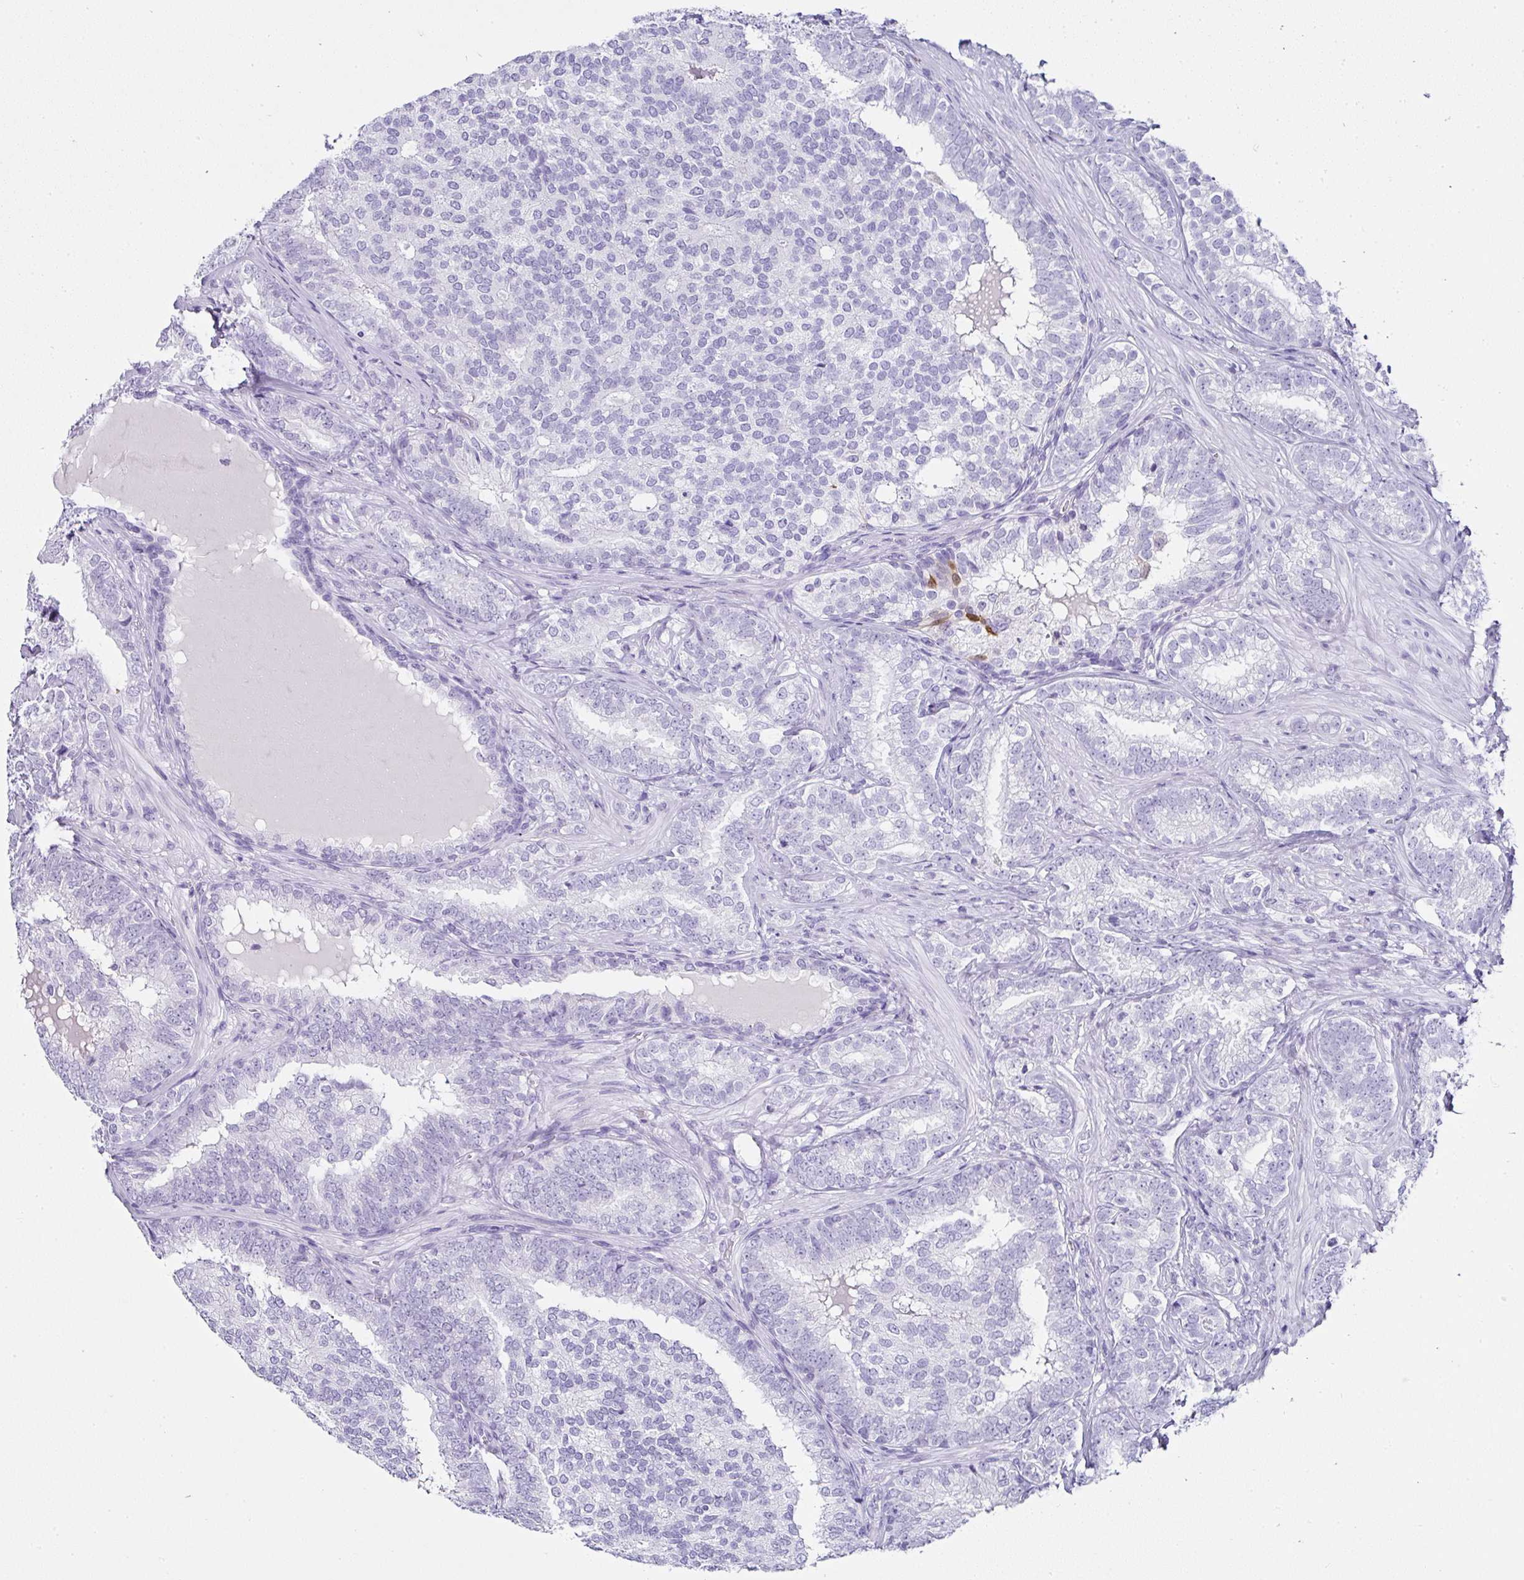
{"staining": {"intensity": "negative", "quantity": "none", "location": "none"}, "tissue": "prostate cancer", "cell_type": "Tumor cells", "image_type": "cancer", "snomed": [{"axis": "morphology", "description": "Adenocarcinoma, High grade"}, {"axis": "topography", "description": "Prostate"}], "caption": "A photomicrograph of human prostate cancer is negative for staining in tumor cells. (DAB immunohistochemistry (IHC) with hematoxylin counter stain).", "gene": "SERPINB3", "patient": {"sex": "male", "age": 72}}